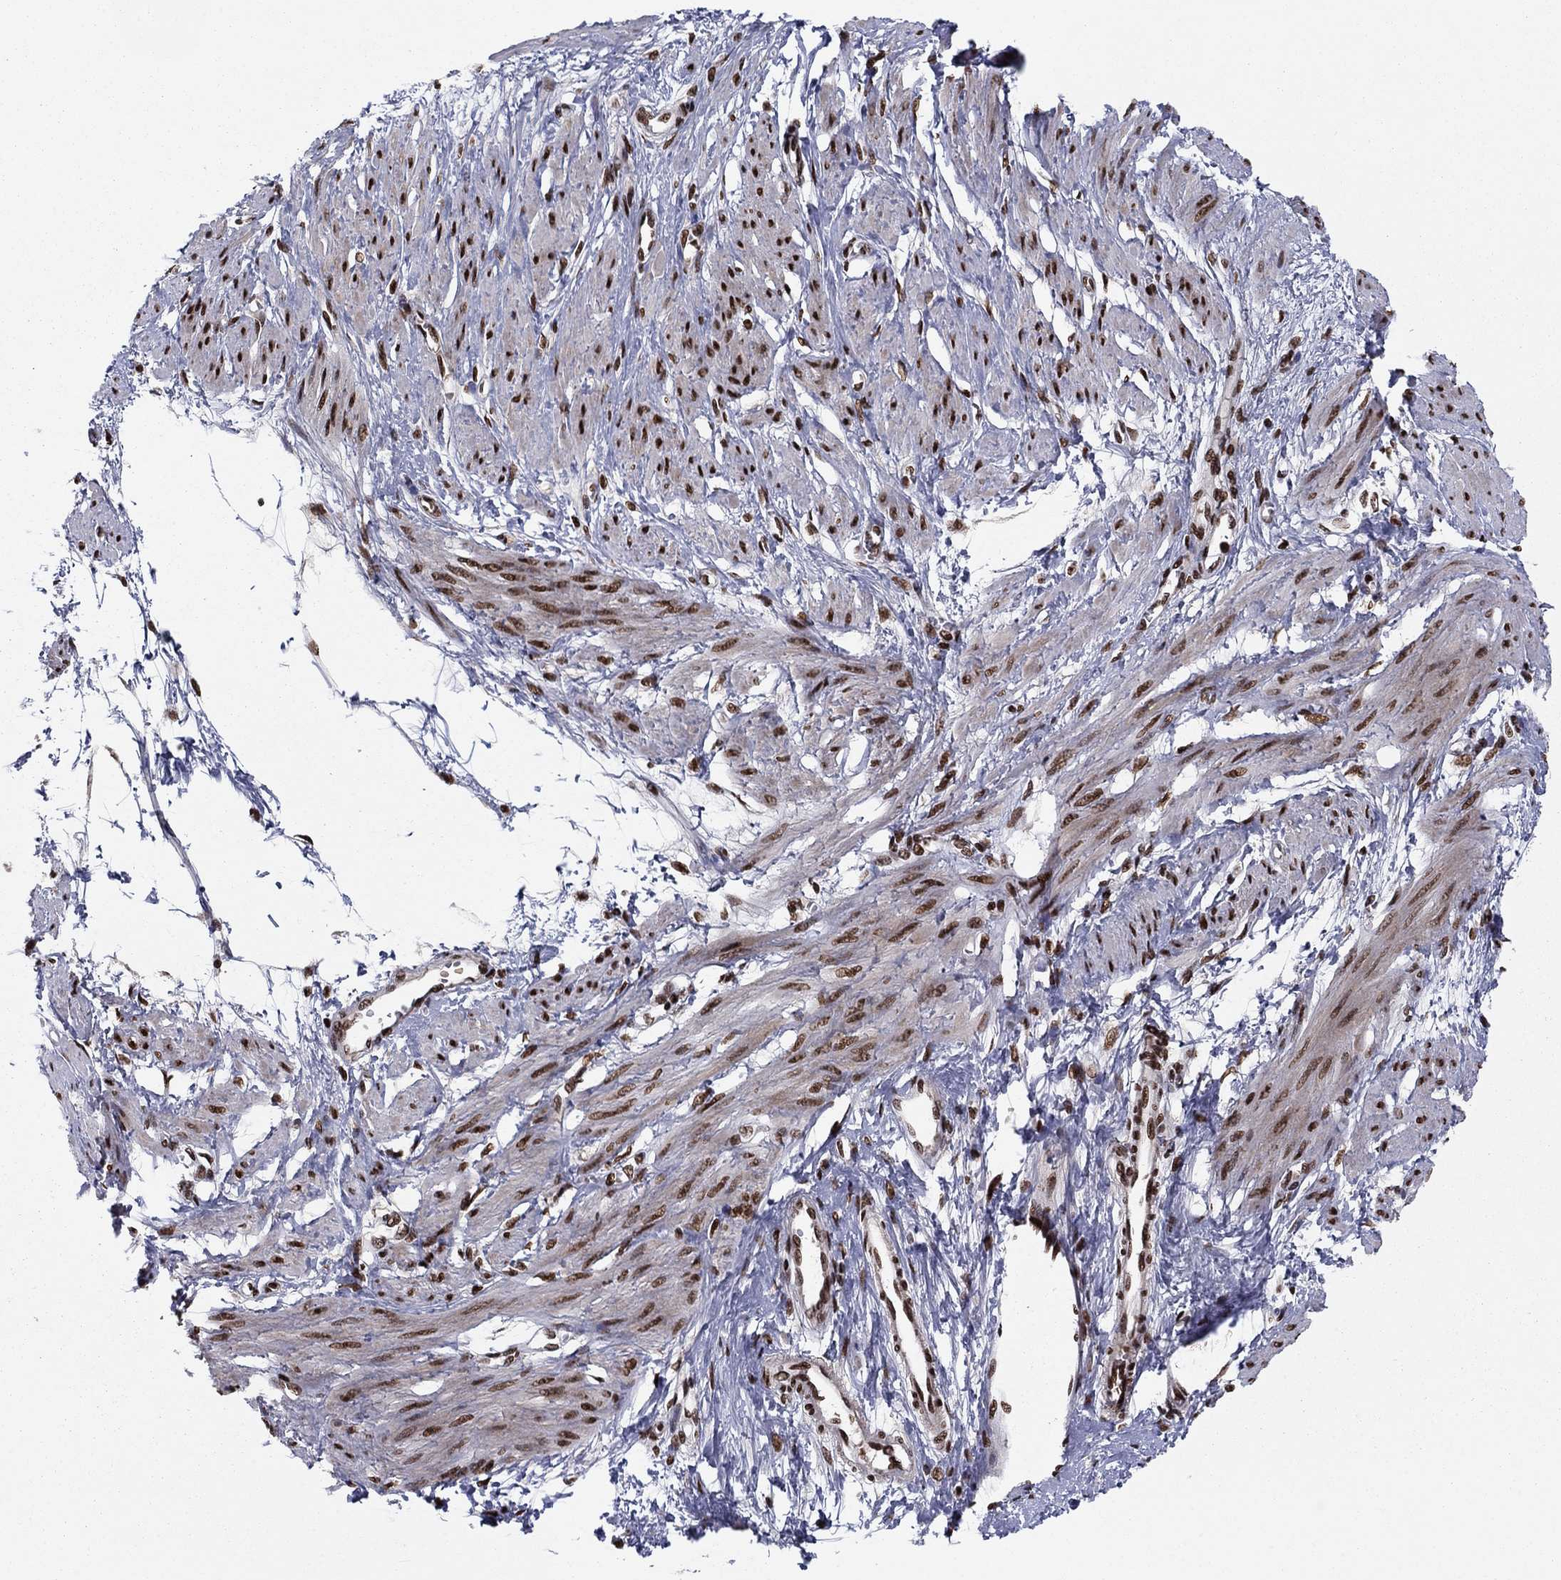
{"staining": {"intensity": "strong", "quantity": ">75%", "location": "nuclear"}, "tissue": "smooth muscle", "cell_type": "Smooth muscle cells", "image_type": "normal", "snomed": [{"axis": "morphology", "description": "Normal tissue, NOS"}, {"axis": "topography", "description": "Smooth muscle"}, {"axis": "topography", "description": "Uterus"}], "caption": "High-magnification brightfield microscopy of unremarkable smooth muscle stained with DAB (brown) and counterstained with hematoxylin (blue). smooth muscle cells exhibit strong nuclear expression is seen in about>75% of cells.", "gene": "USP54", "patient": {"sex": "female", "age": 39}}